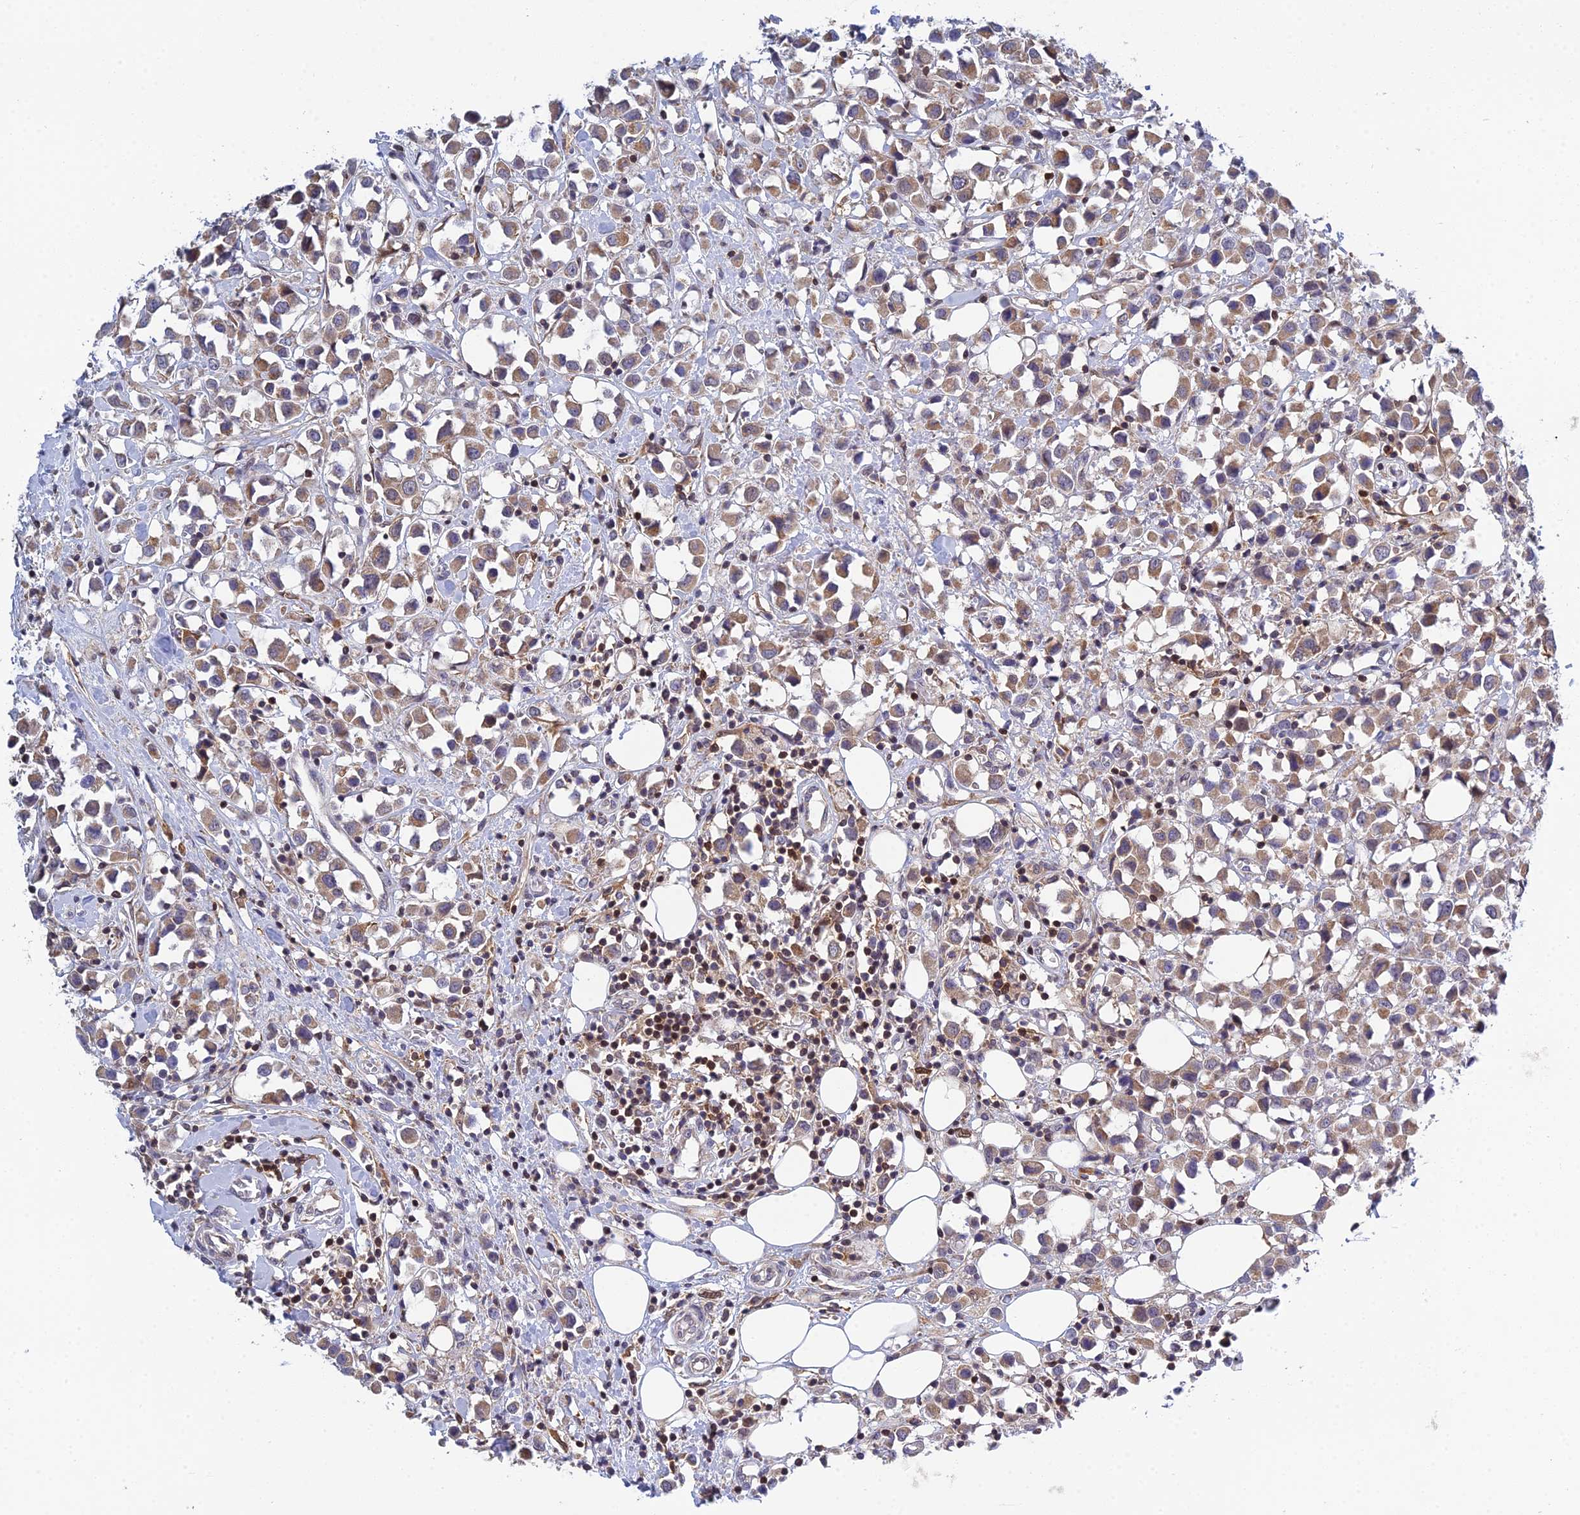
{"staining": {"intensity": "moderate", "quantity": ">75%", "location": "cytoplasmic/membranous"}, "tissue": "breast cancer", "cell_type": "Tumor cells", "image_type": "cancer", "snomed": [{"axis": "morphology", "description": "Duct carcinoma"}, {"axis": "topography", "description": "Breast"}], "caption": "About >75% of tumor cells in invasive ductal carcinoma (breast) show moderate cytoplasmic/membranous protein expression as visualized by brown immunohistochemical staining.", "gene": "ELOA2", "patient": {"sex": "female", "age": 61}}